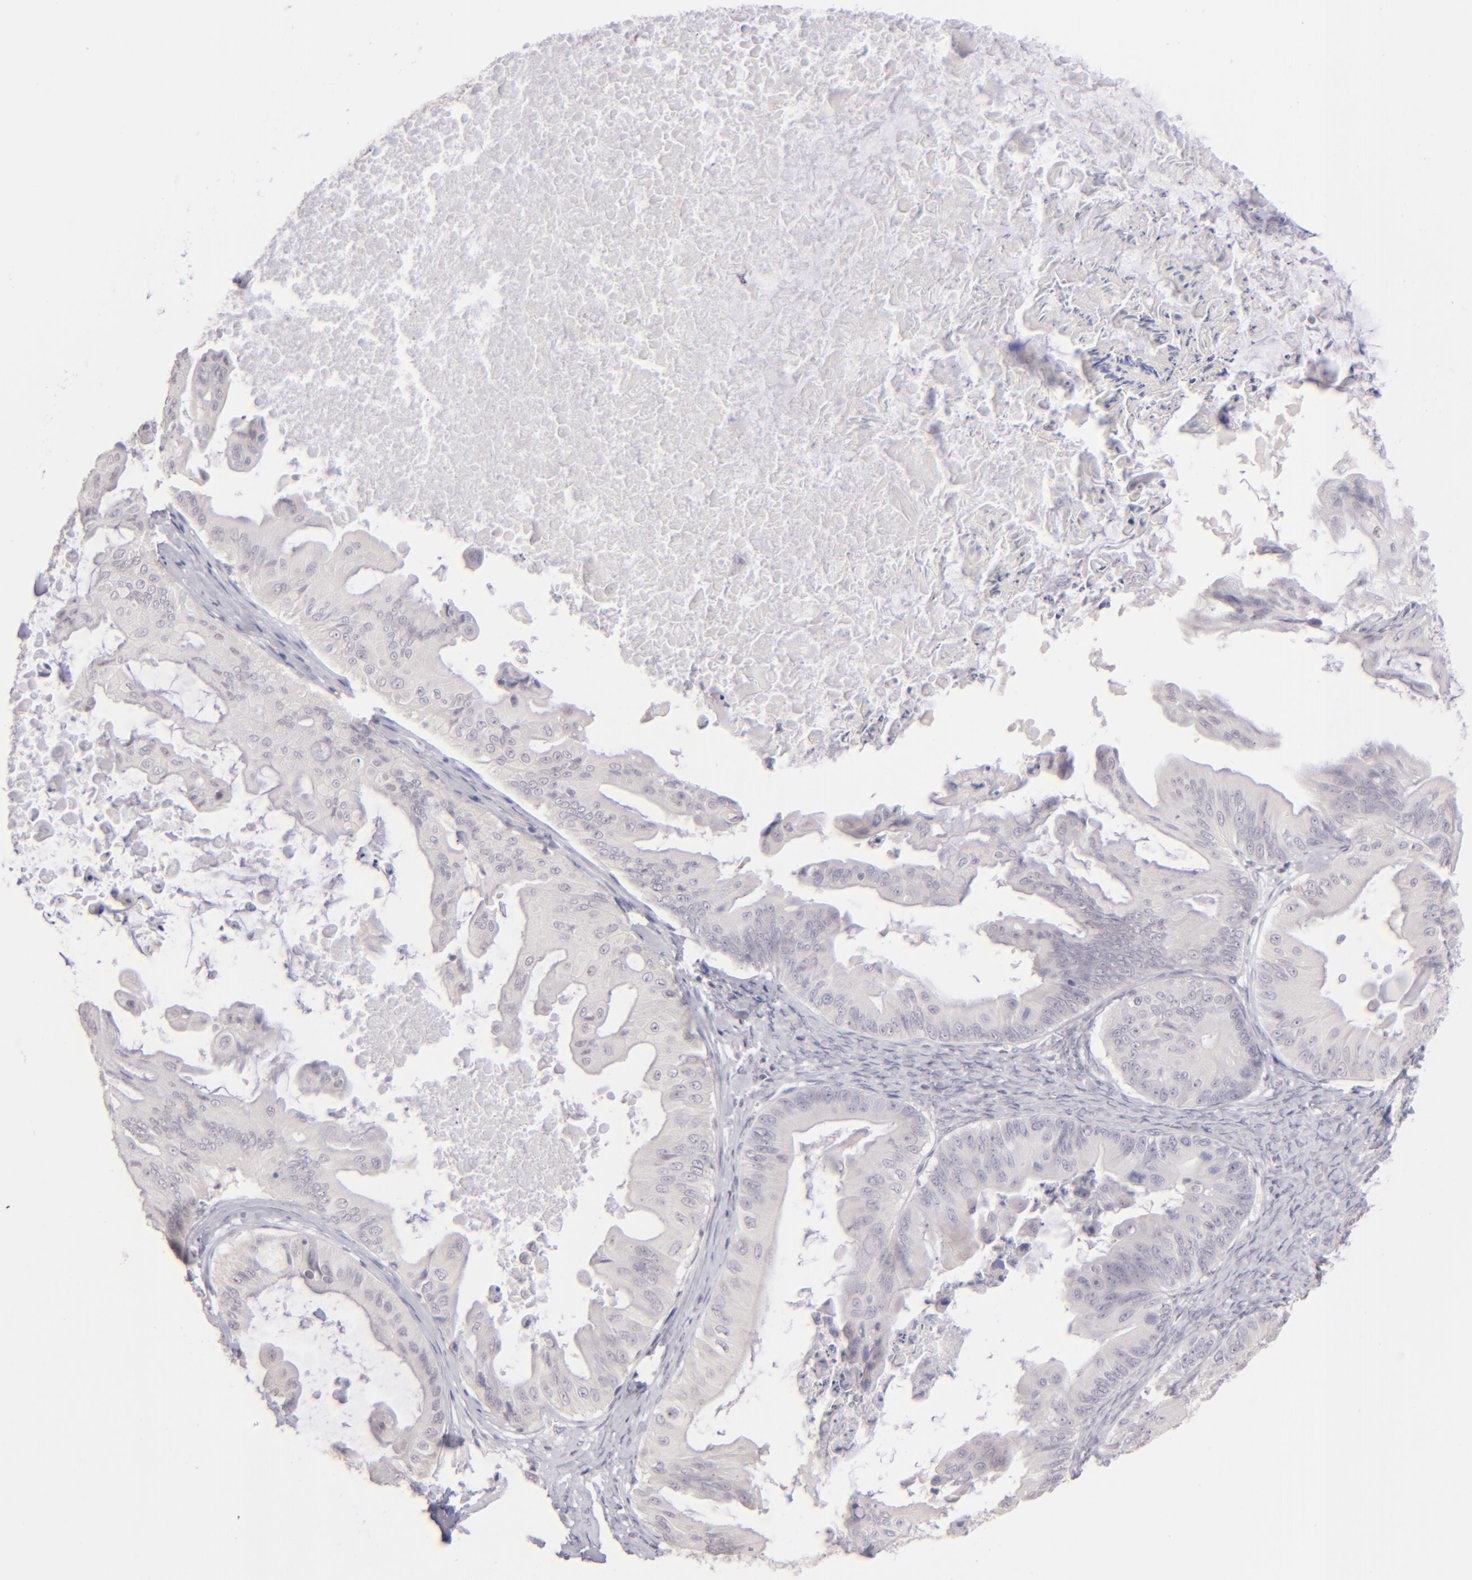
{"staining": {"intensity": "negative", "quantity": "none", "location": "none"}, "tissue": "ovarian cancer", "cell_type": "Tumor cells", "image_type": "cancer", "snomed": [{"axis": "morphology", "description": "Cystadenocarcinoma, mucinous, NOS"}, {"axis": "topography", "description": "Ovary"}], "caption": "The histopathology image shows no staining of tumor cells in ovarian cancer.", "gene": "MAGEA1", "patient": {"sex": "female", "age": 37}}